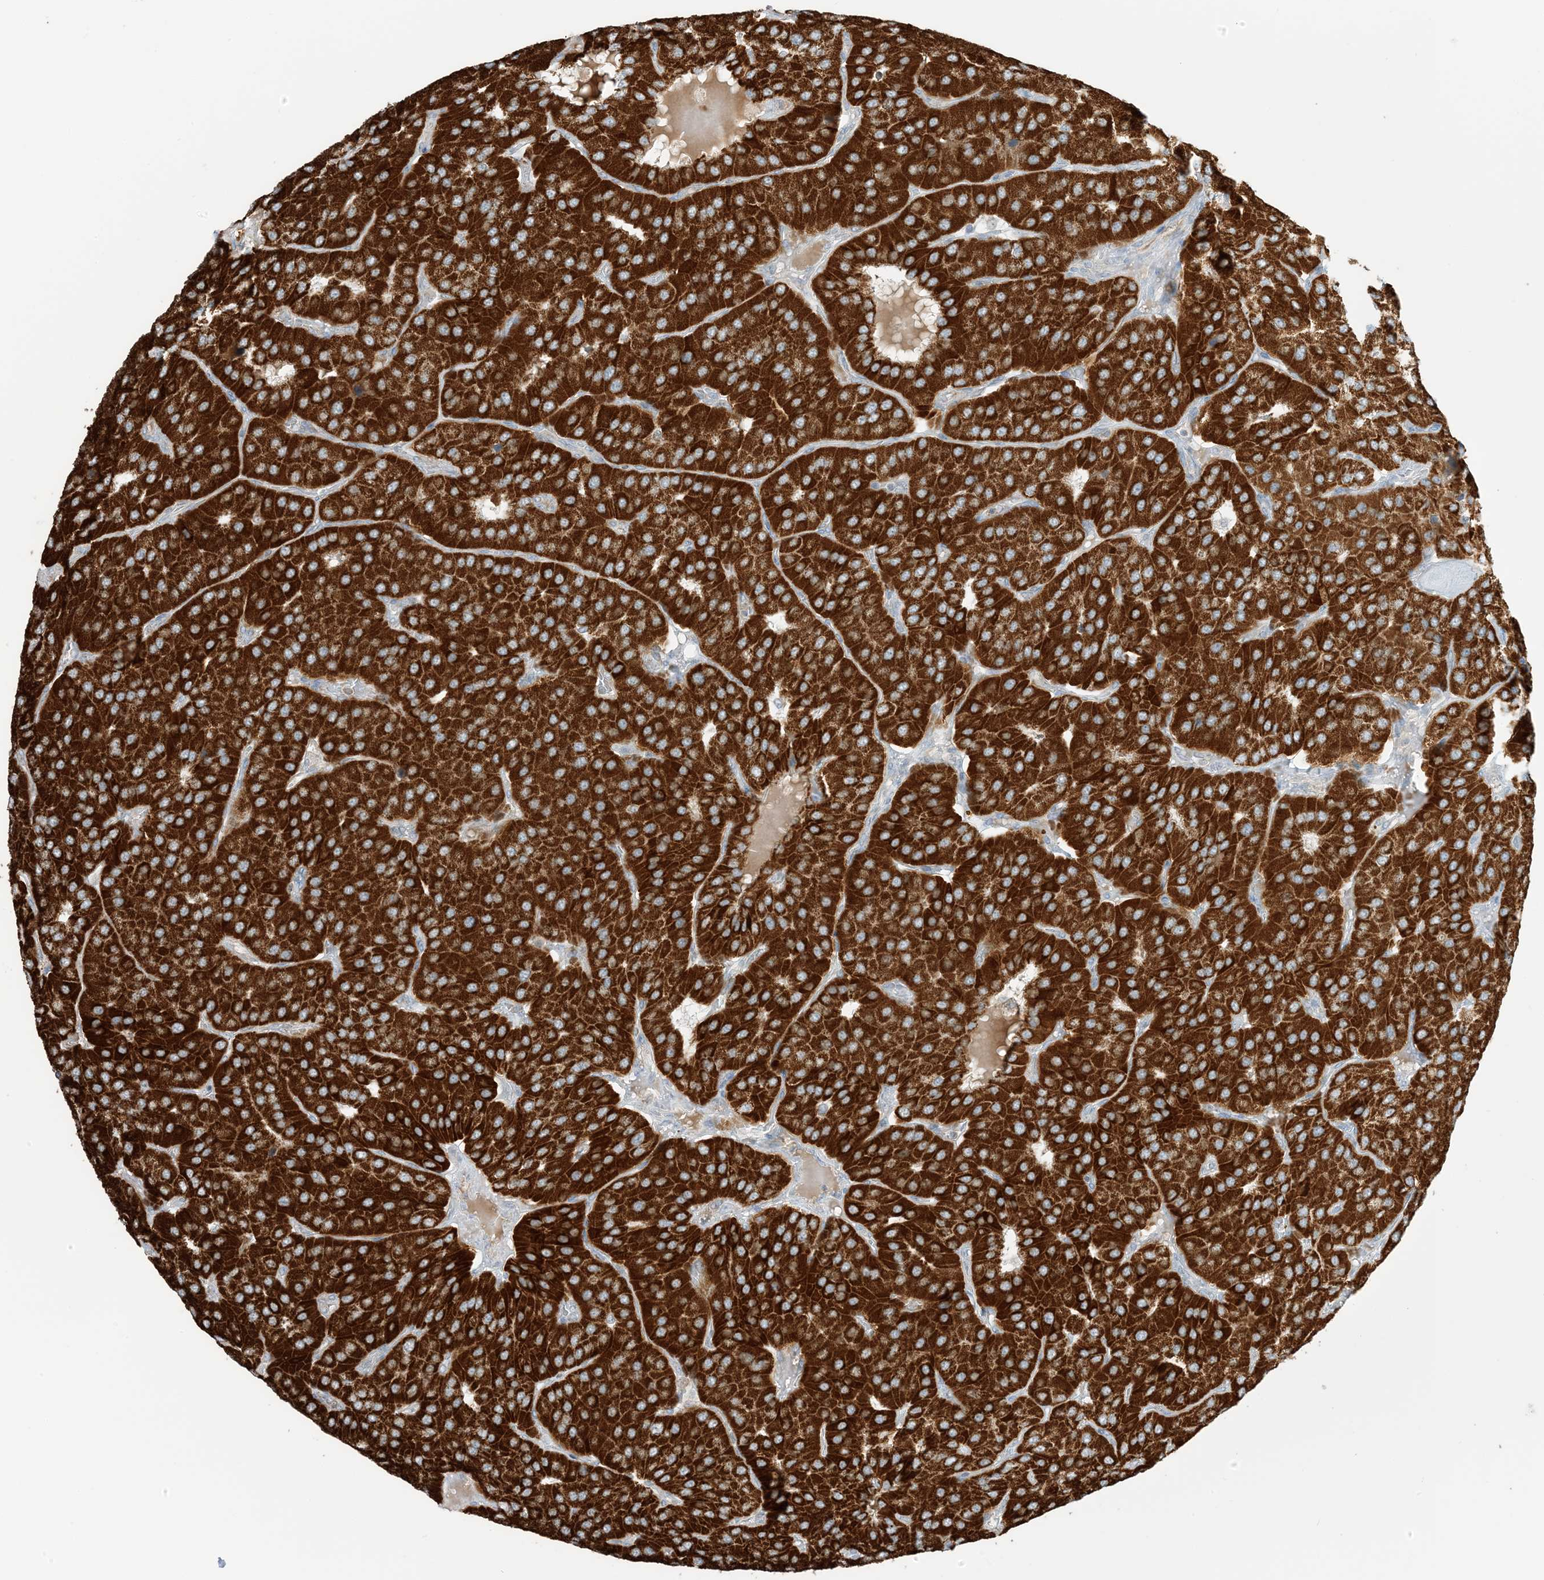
{"staining": {"intensity": "strong", "quantity": ">75%", "location": "cytoplasmic/membranous"}, "tissue": "parathyroid gland", "cell_type": "Glandular cells", "image_type": "normal", "snomed": [{"axis": "morphology", "description": "Normal tissue, NOS"}, {"axis": "morphology", "description": "Adenoma, NOS"}, {"axis": "topography", "description": "Parathyroid gland"}], "caption": "Immunohistochemistry (IHC) (DAB) staining of normal parathyroid gland displays strong cytoplasmic/membranous protein staining in approximately >75% of glandular cells.", "gene": "N4BP3", "patient": {"sex": "female", "age": 86}}